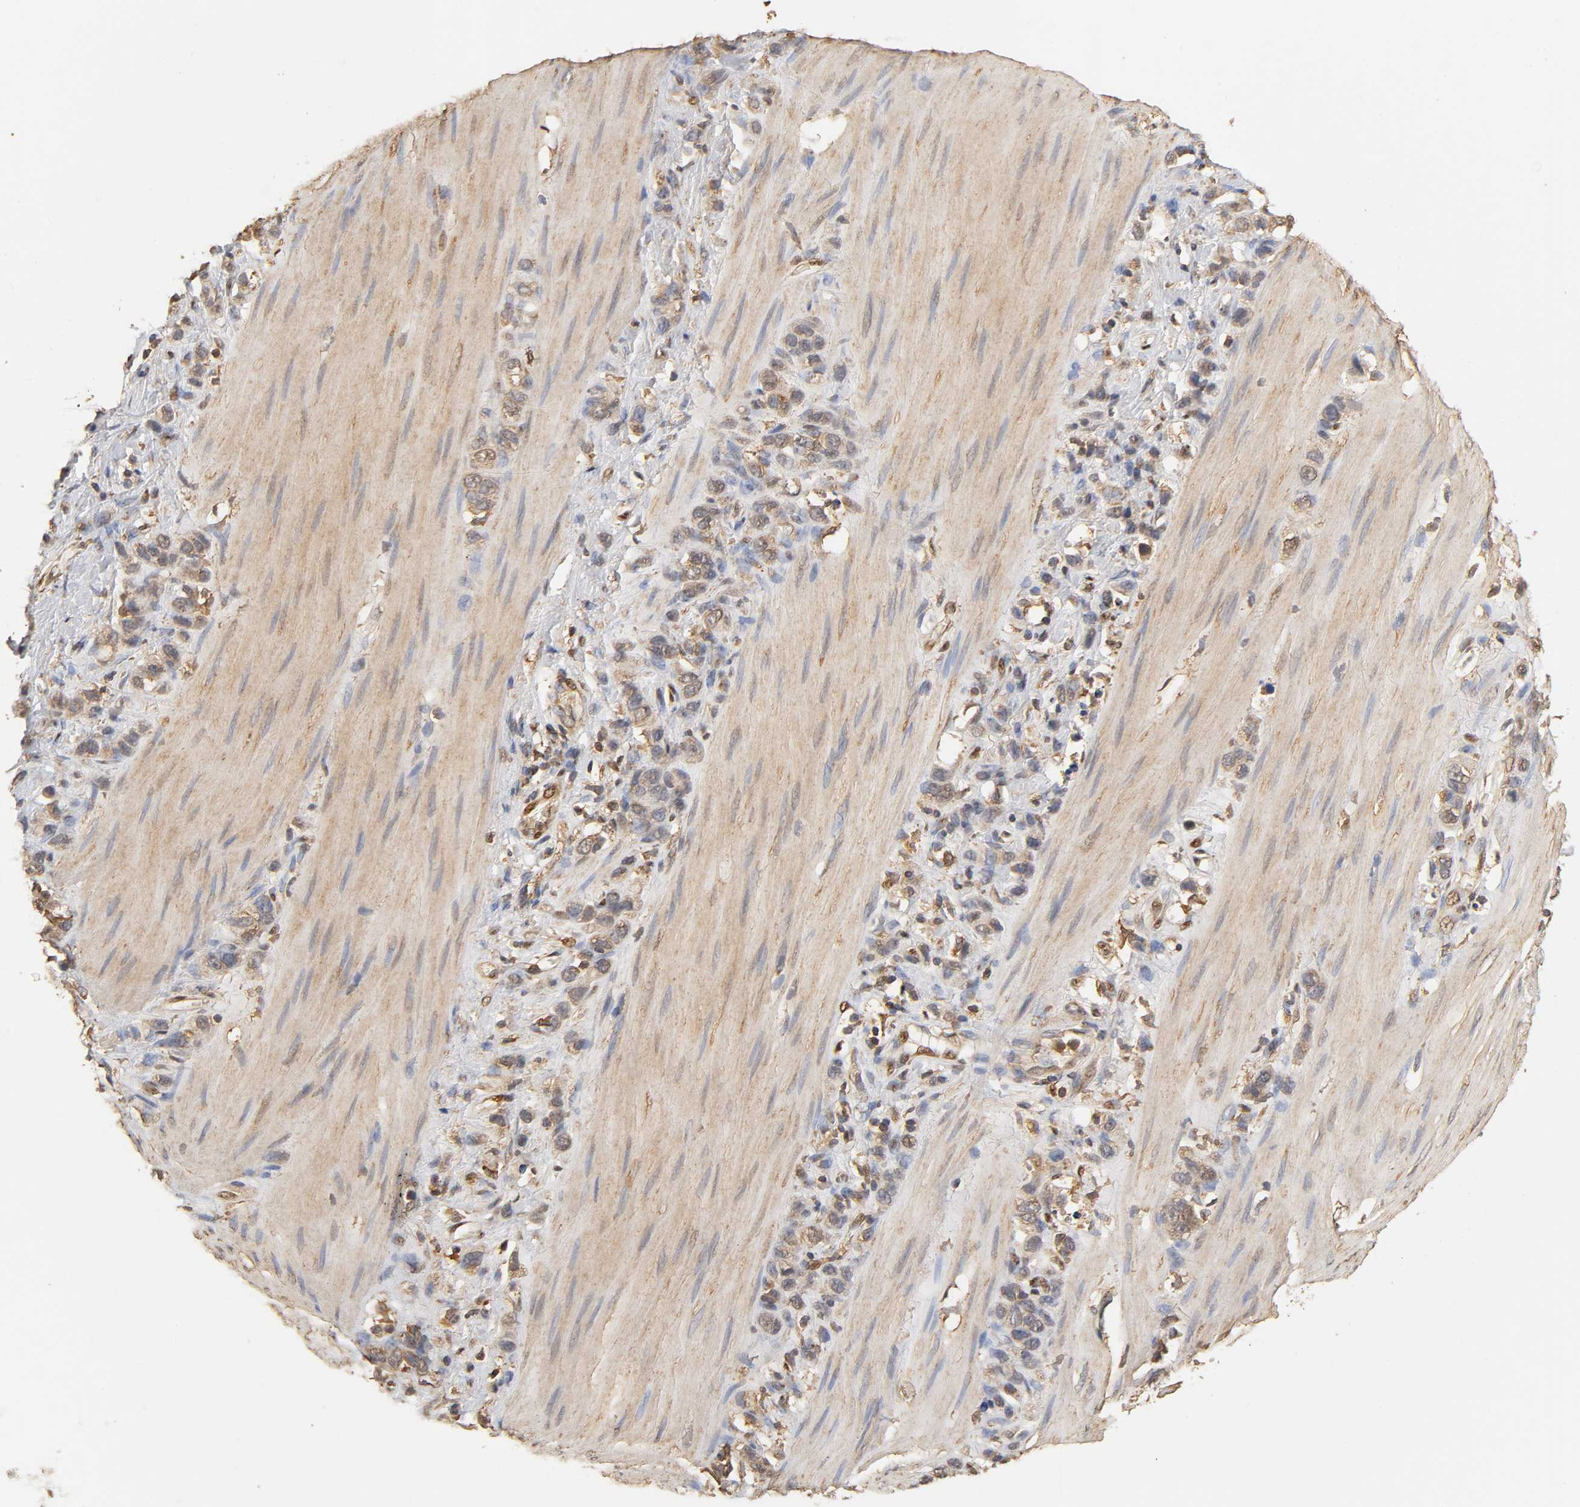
{"staining": {"intensity": "moderate", "quantity": ">75%", "location": "cytoplasmic/membranous"}, "tissue": "stomach cancer", "cell_type": "Tumor cells", "image_type": "cancer", "snomed": [{"axis": "morphology", "description": "Normal tissue, NOS"}, {"axis": "morphology", "description": "Adenocarcinoma, NOS"}, {"axis": "morphology", "description": "Adenocarcinoma, High grade"}, {"axis": "topography", "description": "Stomach, upper"}, {"axis": "topography", "description": "Stomach"}], "caption": "This micrograph exhibits IHC staining of stomach cancer (adenocarcinoma), with medium moderate cytoplasmic/membranous positivity in approximately >75% of tumor cells.", "gene": "PKN1", "patient": {"sex": "female", "age": 65}}